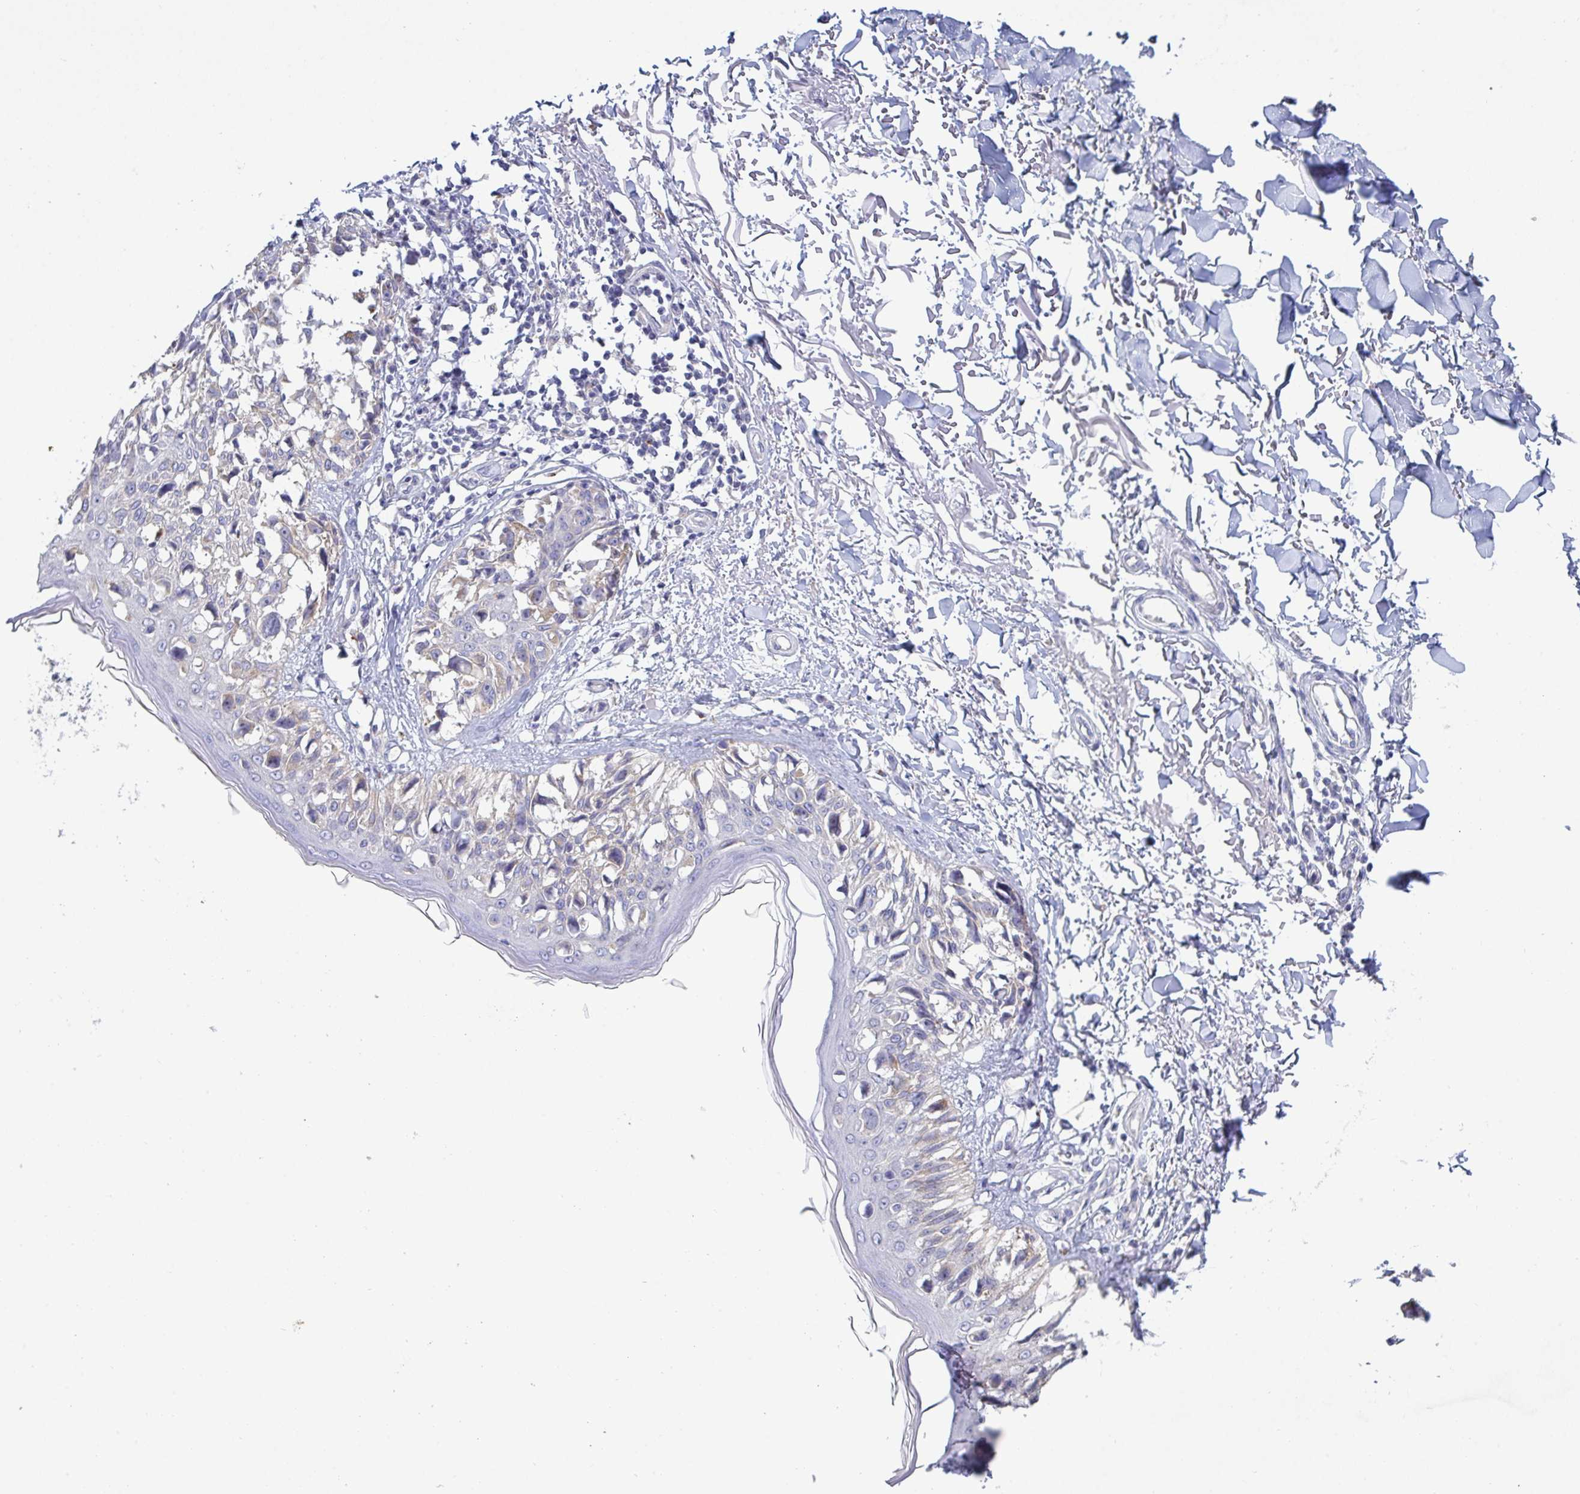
{"staining": {"intensity": "weak", "quantity": "<25%", "location": "cytoplasmic/membranous"}, "tissue": "melanoma", "cell_type": "Tumor cells", "image_type": "cancer", "snomed": [{"axis": "morphology", "description": "Malignant melanoma, NOS"}, {"axis": "topography", "description": "Skin"}], "caption": "The histopathology image reveals no staining of tumor cells in melanoma.", "gene": "GALNT13", "patient": {"sex": "male", "age": 73}}